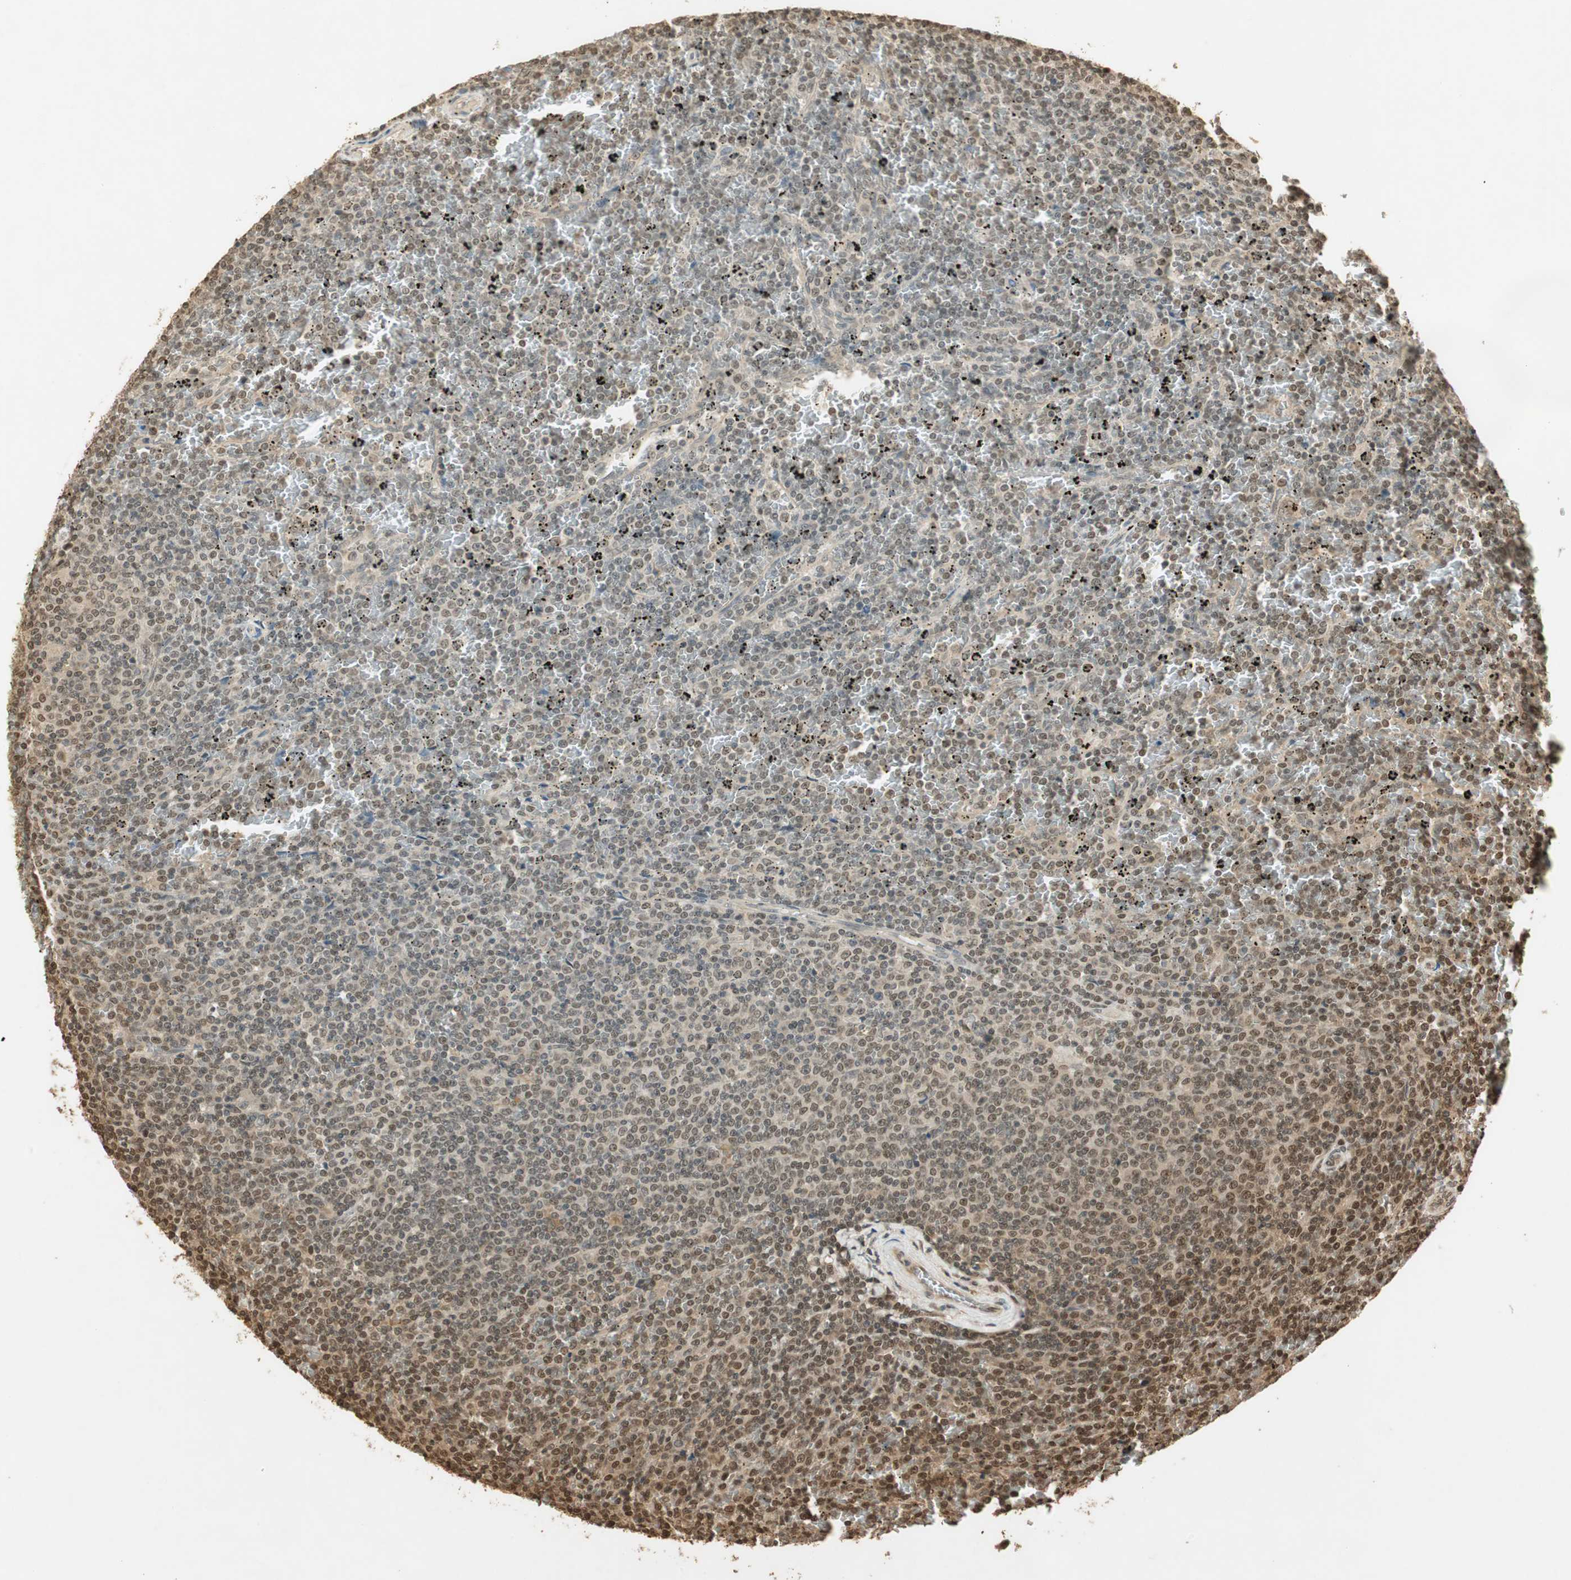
{"staining": {"intensity": "moderate", "quantity": ">75%", "location": "cytoplasmic/membranous,nuclear"}, "tissue": "lymphoma", "cell_type": "Tumor cells", "image_type": "cancer", "snomed": [{"axis": "morphology", "description": "Malignant lymphoma, non-Hodgkin's type, Low grade"}, {"axis": "topography", "description": "Spleen"}], "caption": "This photomicrograph exhibits immunohistochemistry (IHC) staining of low-grade malignant lymphoma, non-Hodgkin's type, with medium moderate cytoplasmic/membranous and nuclear expression in approximately >75% of tumor cells.", "gene": "RPA3", "patient": {"sex": "female", "age": 77}}